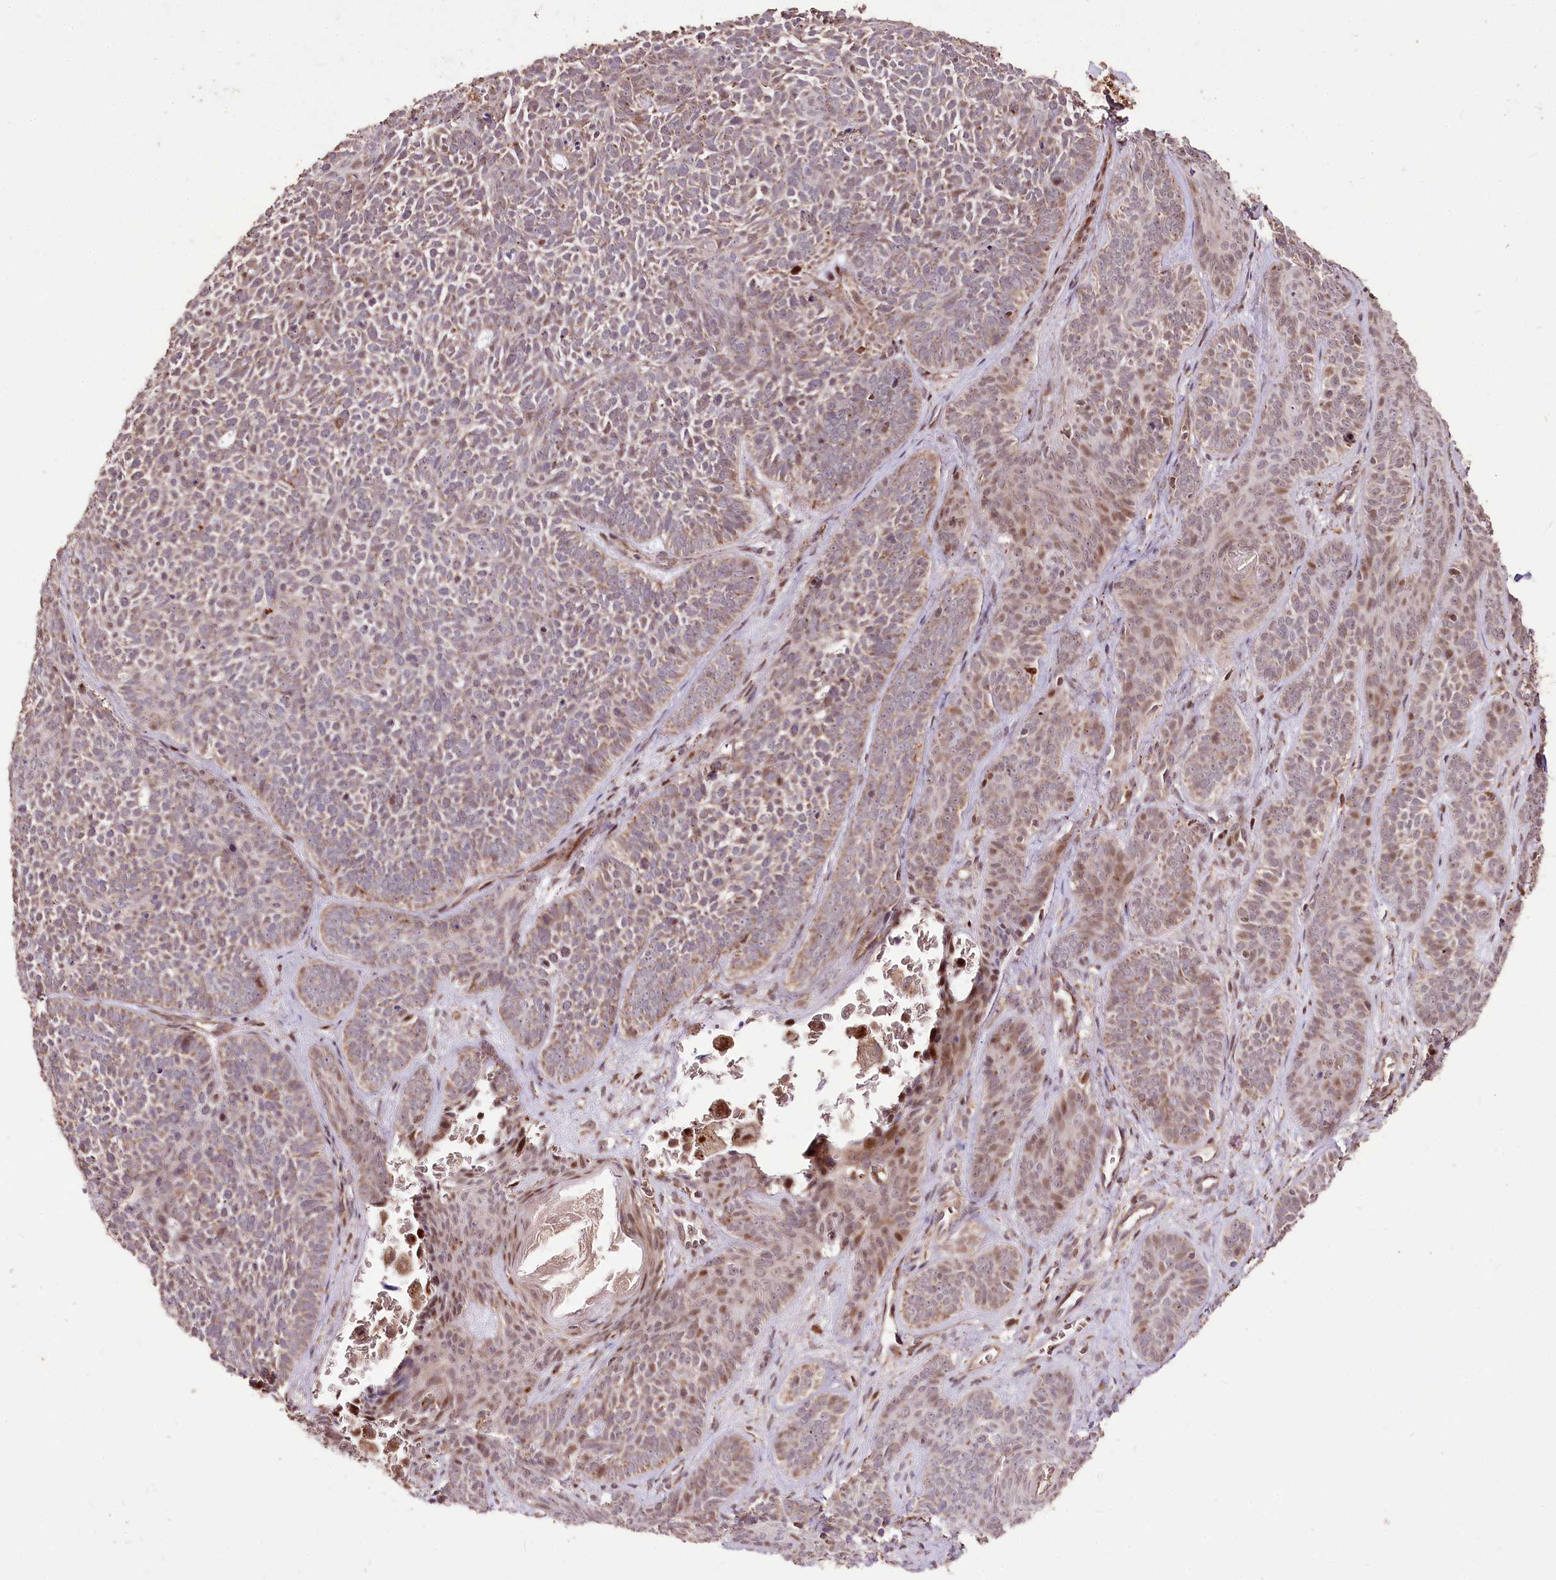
{"staining": {"intensity": "moderate", "quantity": "25%-75%", "location": "cytoplasmic/membranous"}, "tissue": "skin cancer", "cell_type": "Tumor cells", "image_type": "cancer", "snomed": [{"axis": "morphology", "description": "Basal cell carcinoma"}, {"axis": "topography", "description": "Skin"}], "caption": "This is an image of immunohistochemistry staining of skin basal cell carcinoma, which shows moderate expression in the cytoplasmic/membranous of tumor cells.", "gene": "CARD19", "patient": {"sex": "male", "age": 85}}